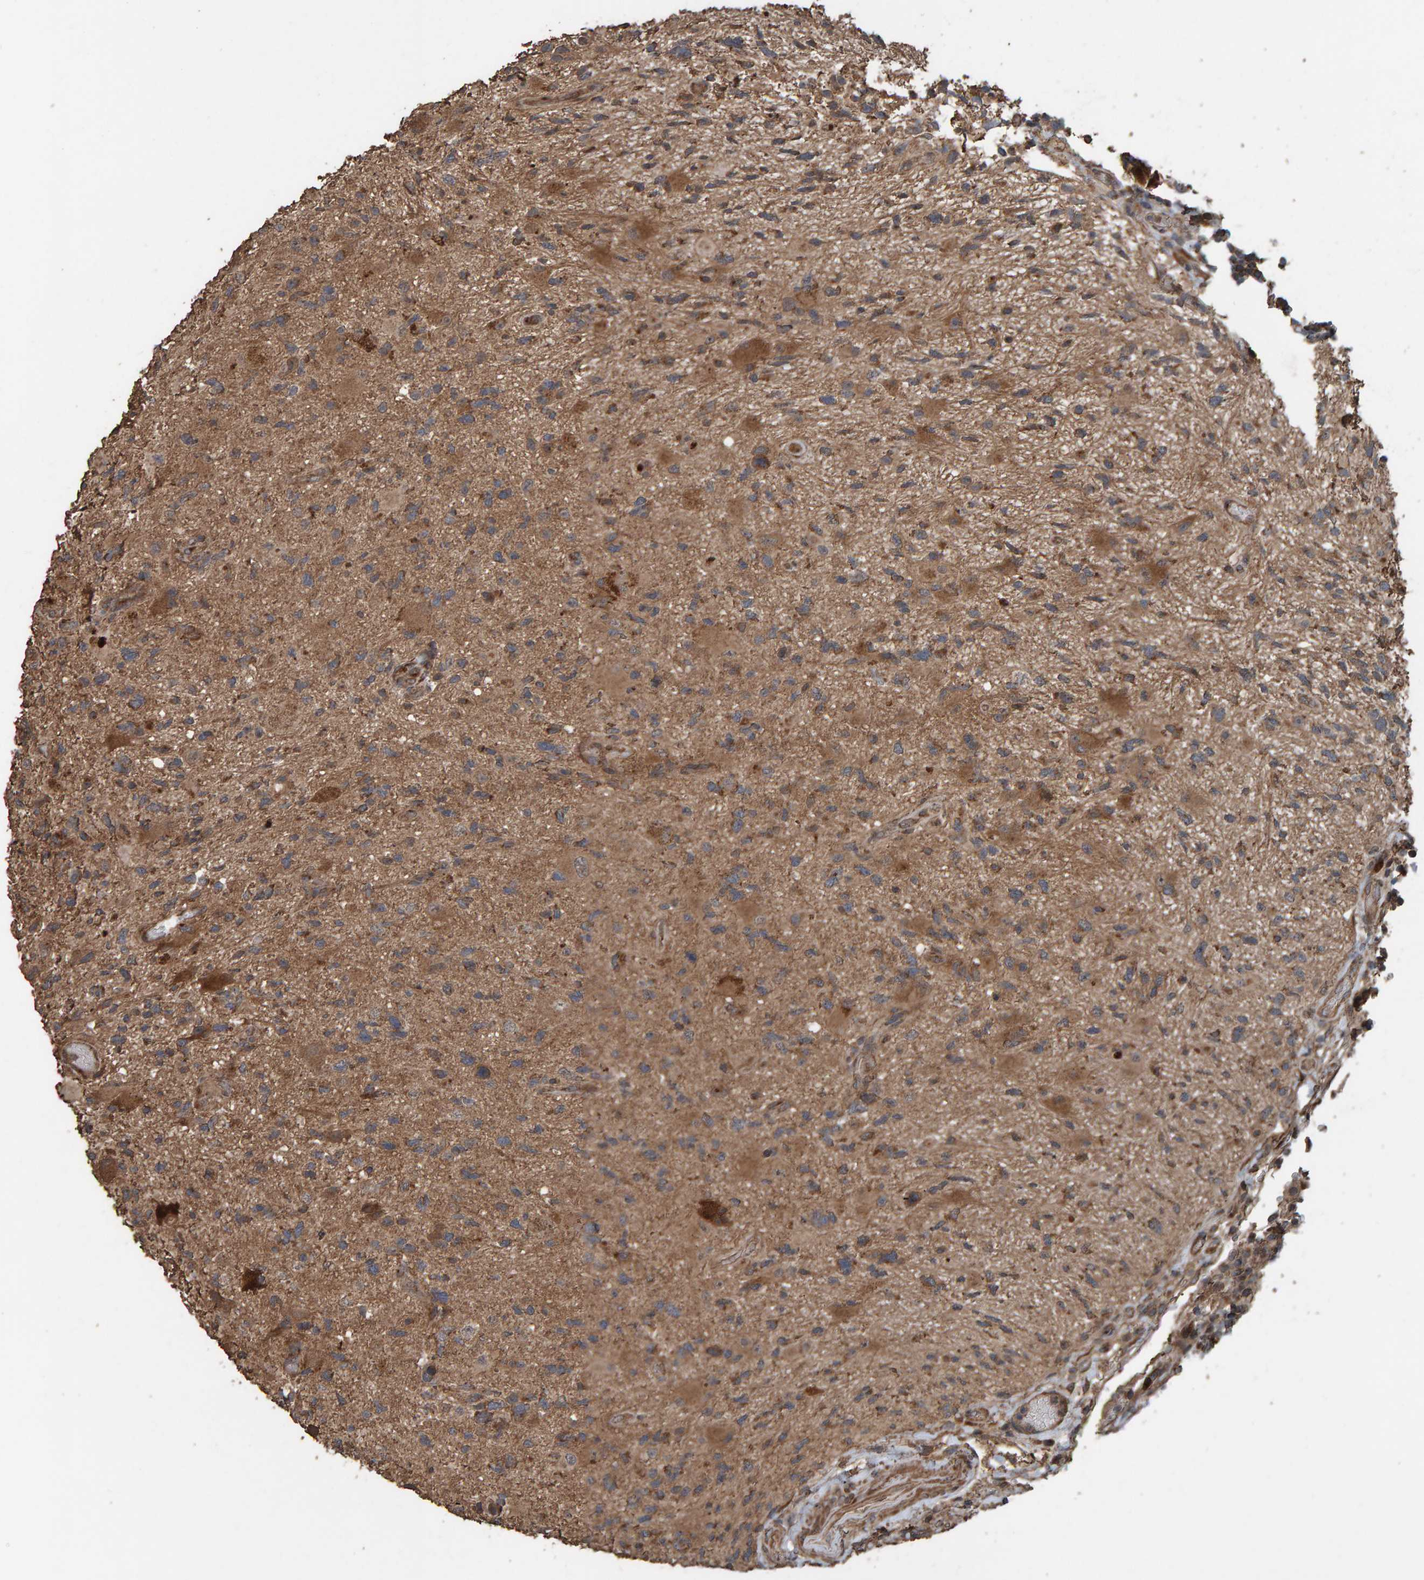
{"staining": {"intensity": "moderate", "quantity": ">75%", "location": "cytoplasmic/membranous"}, "tissue": "glioma", "cell_type": "Tumor cells", "image_type": "cancer", "snomed": [{"axis": "morphology", "description": "Glioma, malignant, High grade"}, {"axis": "topography", "description": "Brain"}], "caption": "Malignant glioma (high-grade) tissue exhibits moderate cytoplasmic/membranous positivity in about >75% of tumor cells, visualized by immunohistochemistry. (IHC, brightfield microscopy, high magnification).", "gene": "DUS1L", "patient": {"sex": "male", "age": 33}}